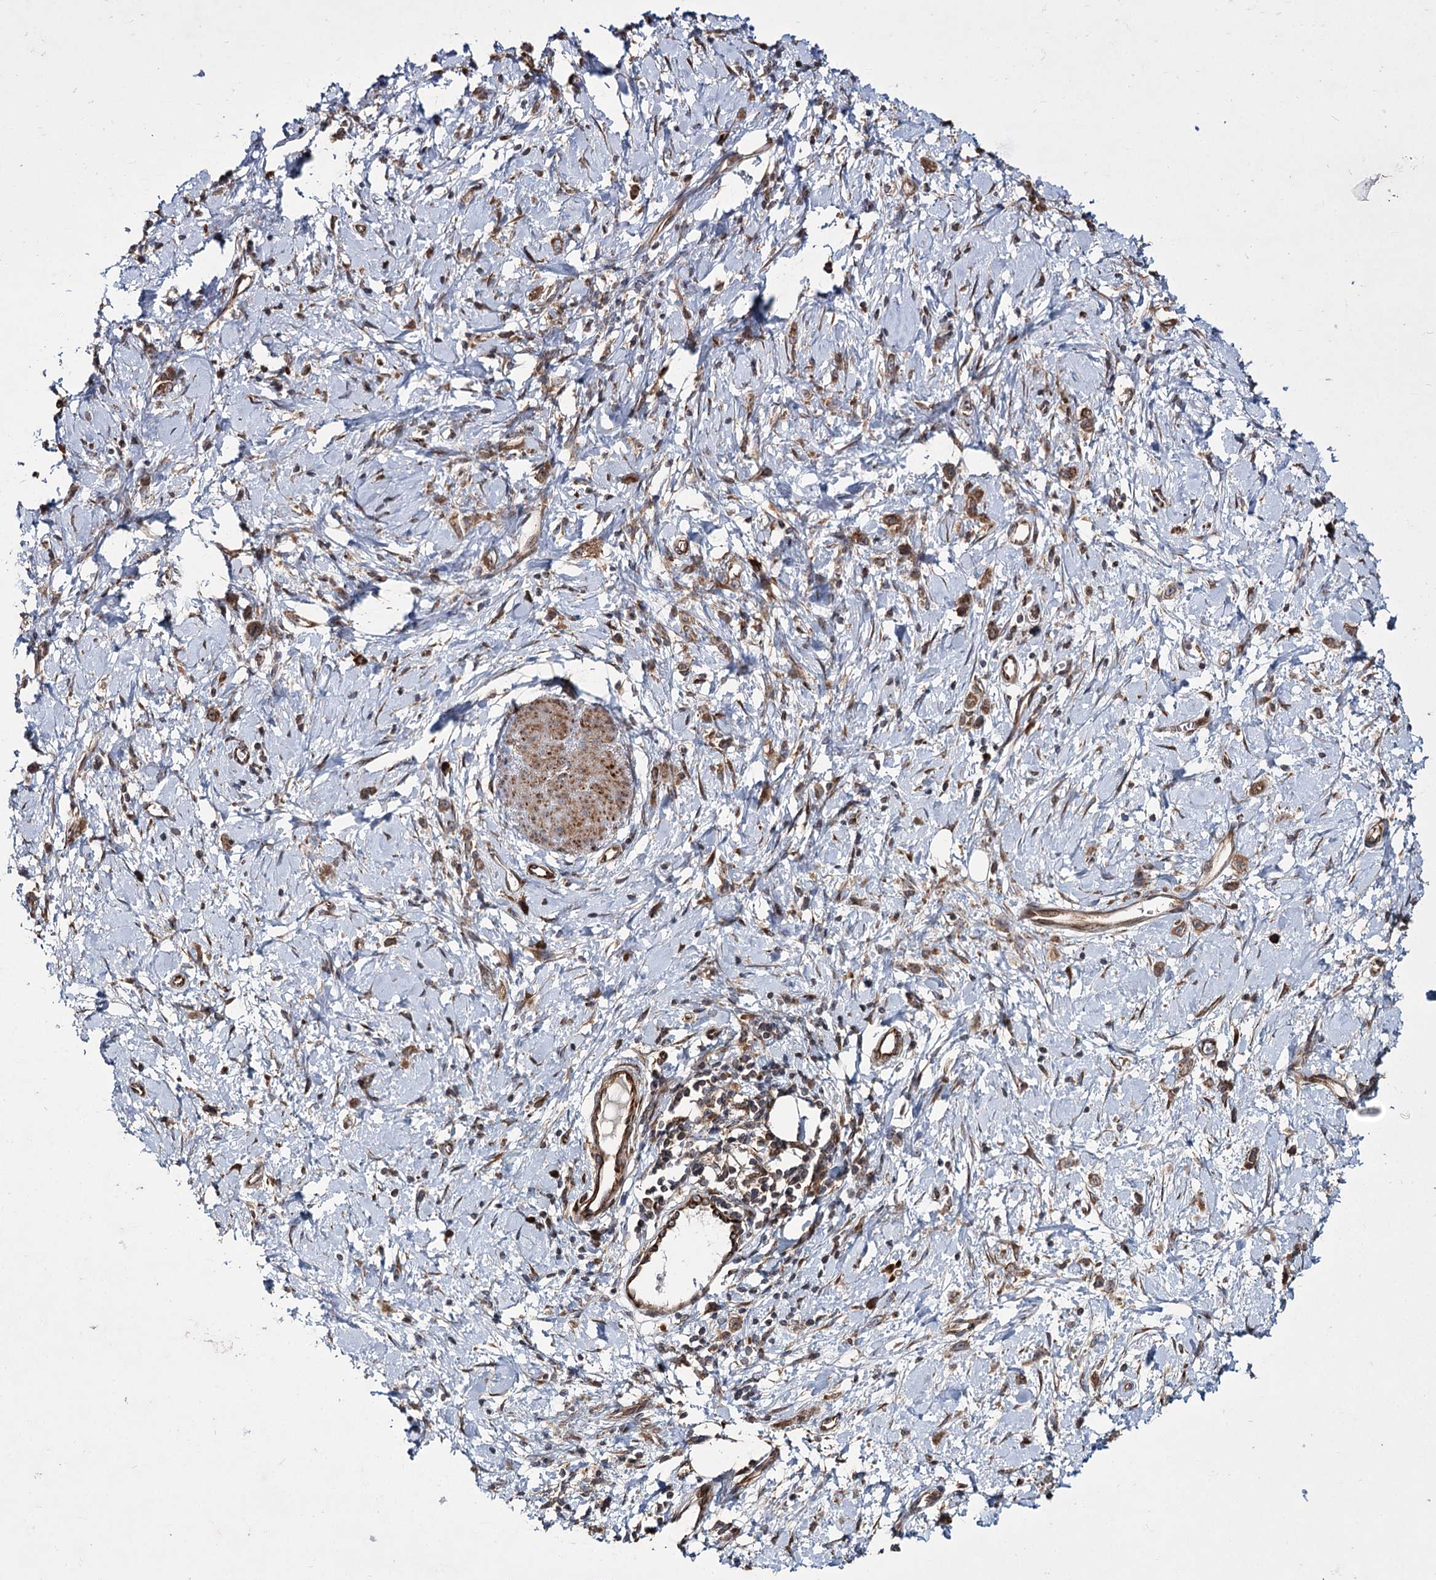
{"staining": {"intensity": "moderate", "quantity": ">75%", "location": "cytoplasmic/membranous"}, "tissue": "stomach cancer", "cell_type": "Tumor cells", "image_type": "cancer", "snomed": [{"axis": "morphology", "description": "Adenocarcinoma, NOS"}, {"axis": "topography", "description": "Stomach"}], "caption": "Moderate cytoplasmic/membranous staining for a protein is appreciated in approximately >75% of tumor cells of adenocarcinoma (stomach) using immunohistochemistry (IHC).", "gene": "HECTD2", "patient": {"sex": "female", "age": 76}}